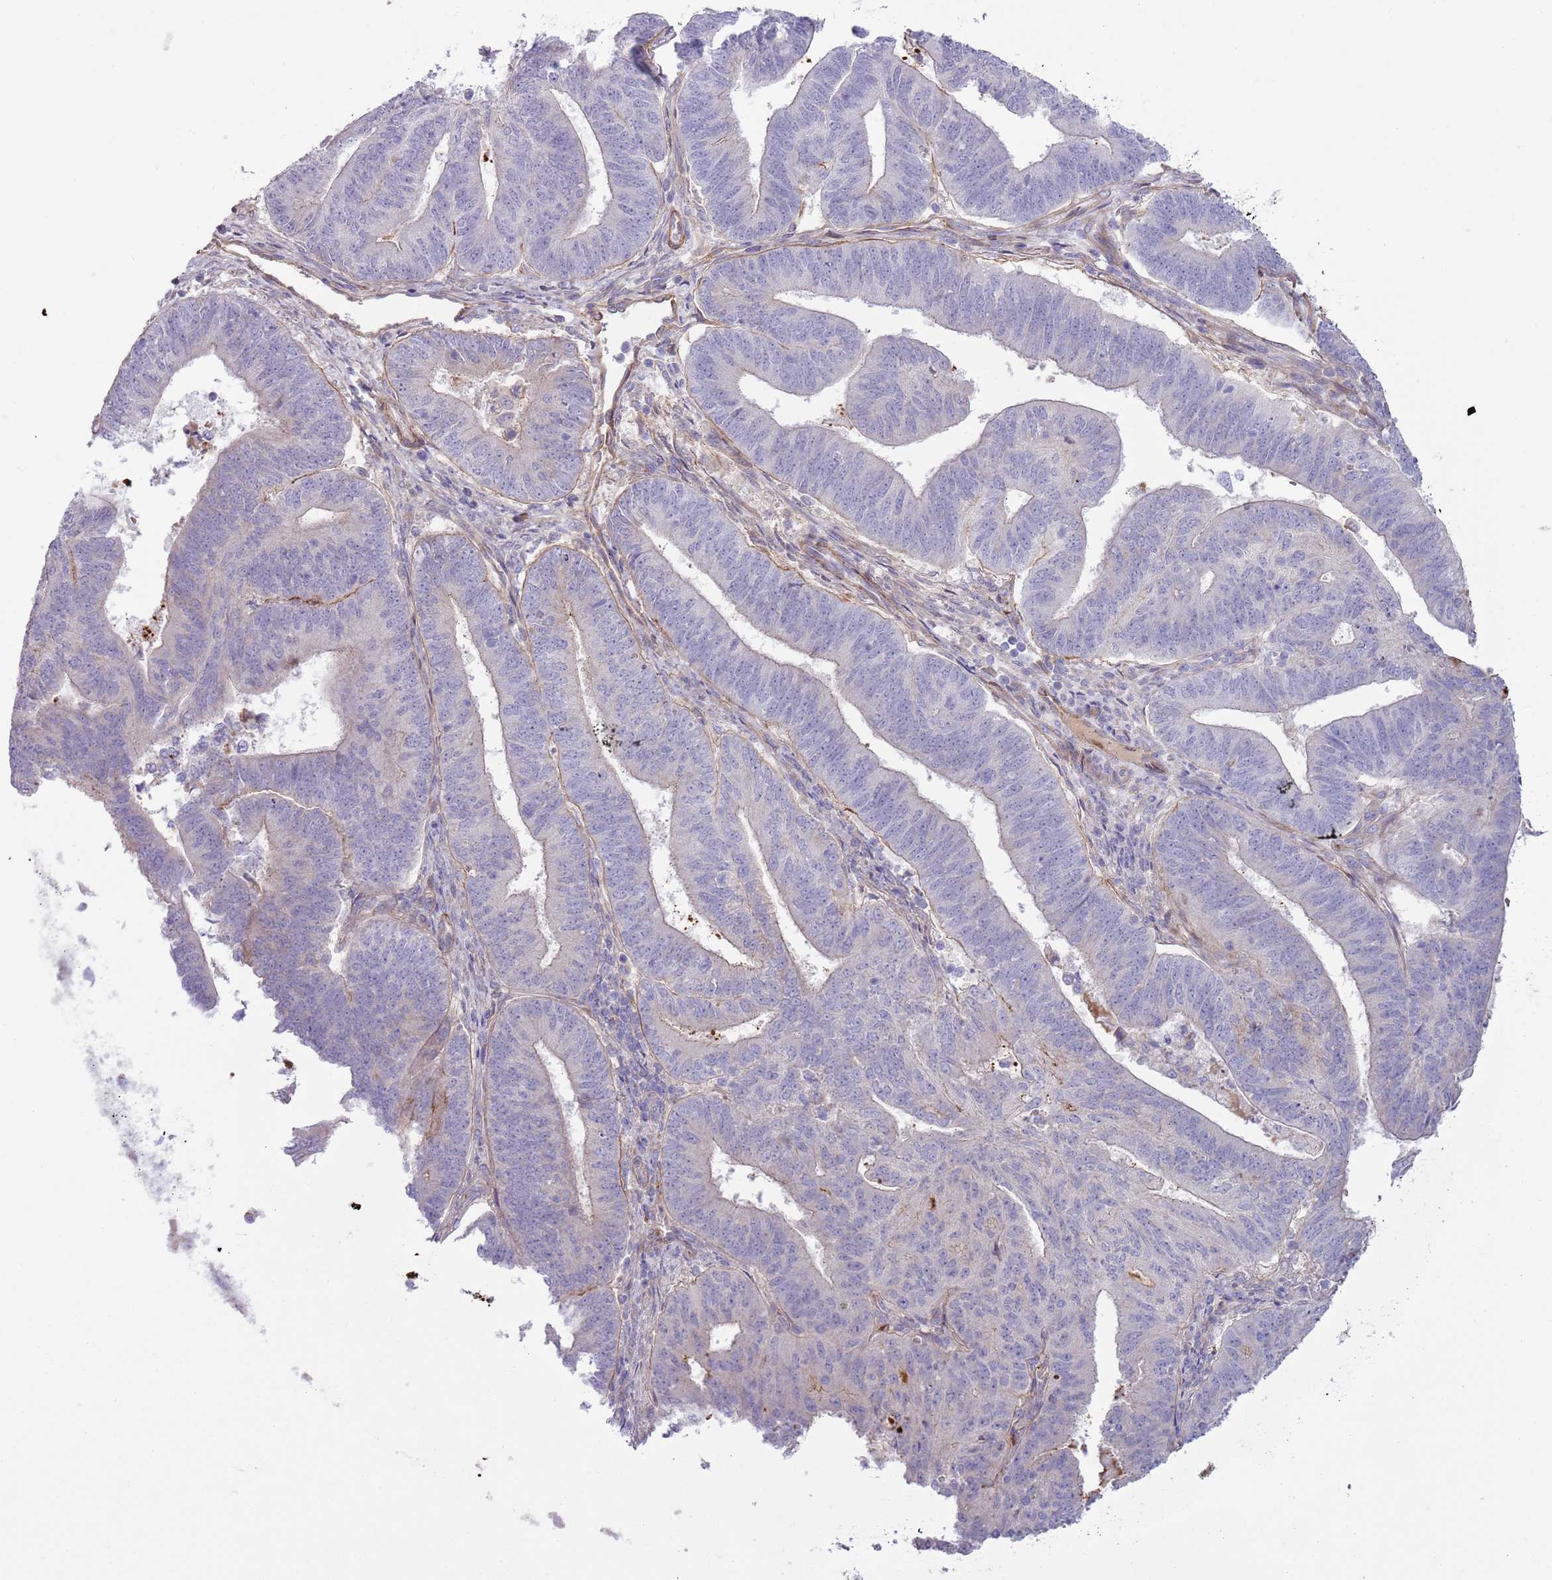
{"staining": {"intensity": "negative", "quantity": "none", "location": "none"}, "tissue": "endometrial cancer", "cell_type": "Tumor cells", "image_type": "cancer", "snomed": [{"axis": "morphology", "description": "Adenocarcinoma, NOS"}, {"axis": "topography", "description": "Endometrium"}], "caption": "Protein analysis of adenocarcinoma (endometrial) displays no significant positivity in tumor cells.", "gene": "TINAGL1", "patient": {"sex": "female", "age": 70}}